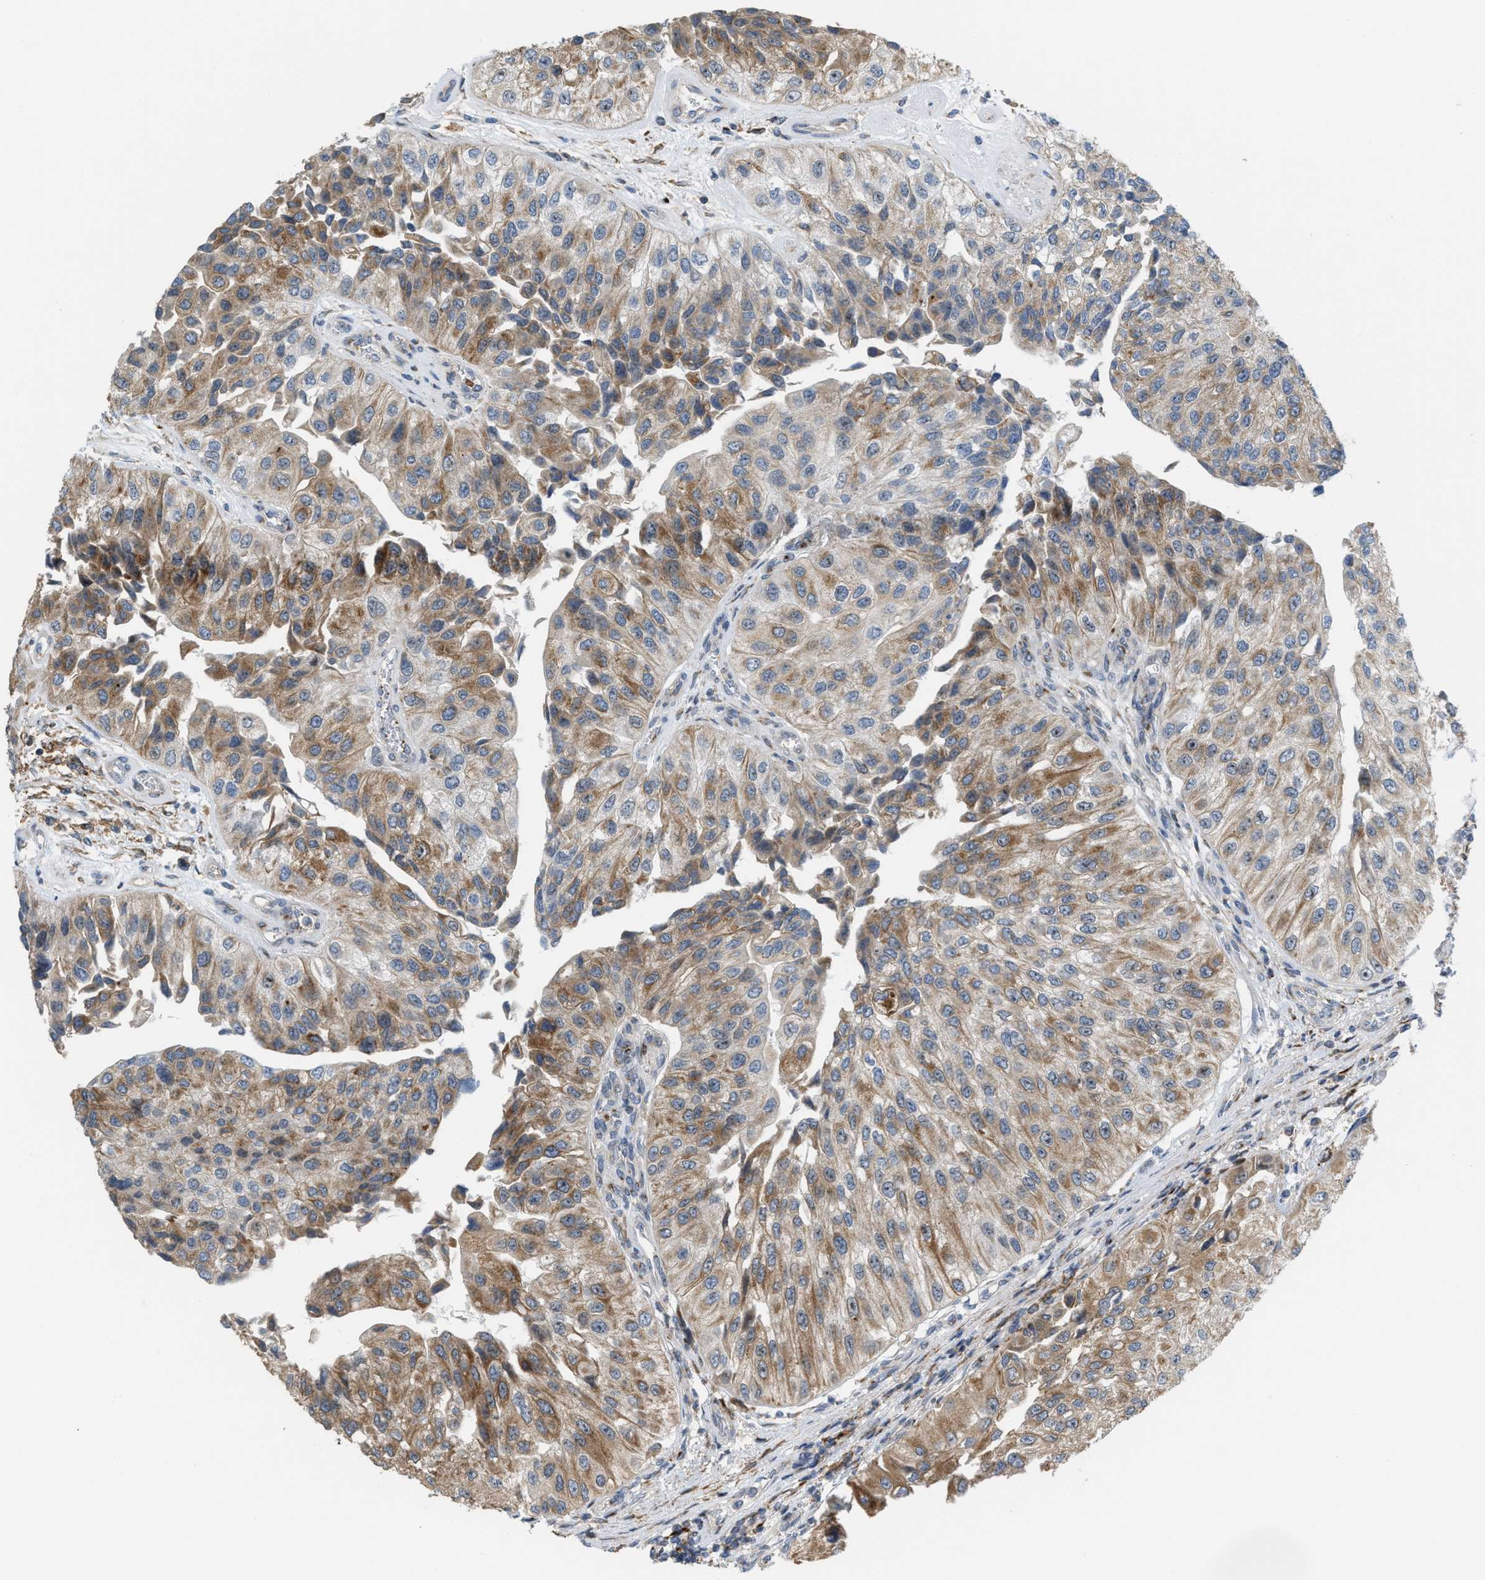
{"staining": {"intensity": "moderate", "quantity": ">75%", "location": "cytoplasmic/membranous"}, "tissue": "urothelial cancer", "cell_type": "Tumor cells", "image_type": "cancer", "snomed": [{"axis": "morphology", "description": "Urothelial carcinoma, High grade"}, {"axis": "topography", "description": "Kidney"}, {"axis": "topography", "description": "Urinary bladder"}], "caption": "High-power microscopy captured an immunohistochemistry (IHC) photomicrograph of urothelial carcinoma (high-grade), revealing moderate cytoplasmic/membranous expression in approximately >75% of tumor cells.", "gene": "DIPK1A", "patient": {"sex": "male", "age": 77}}